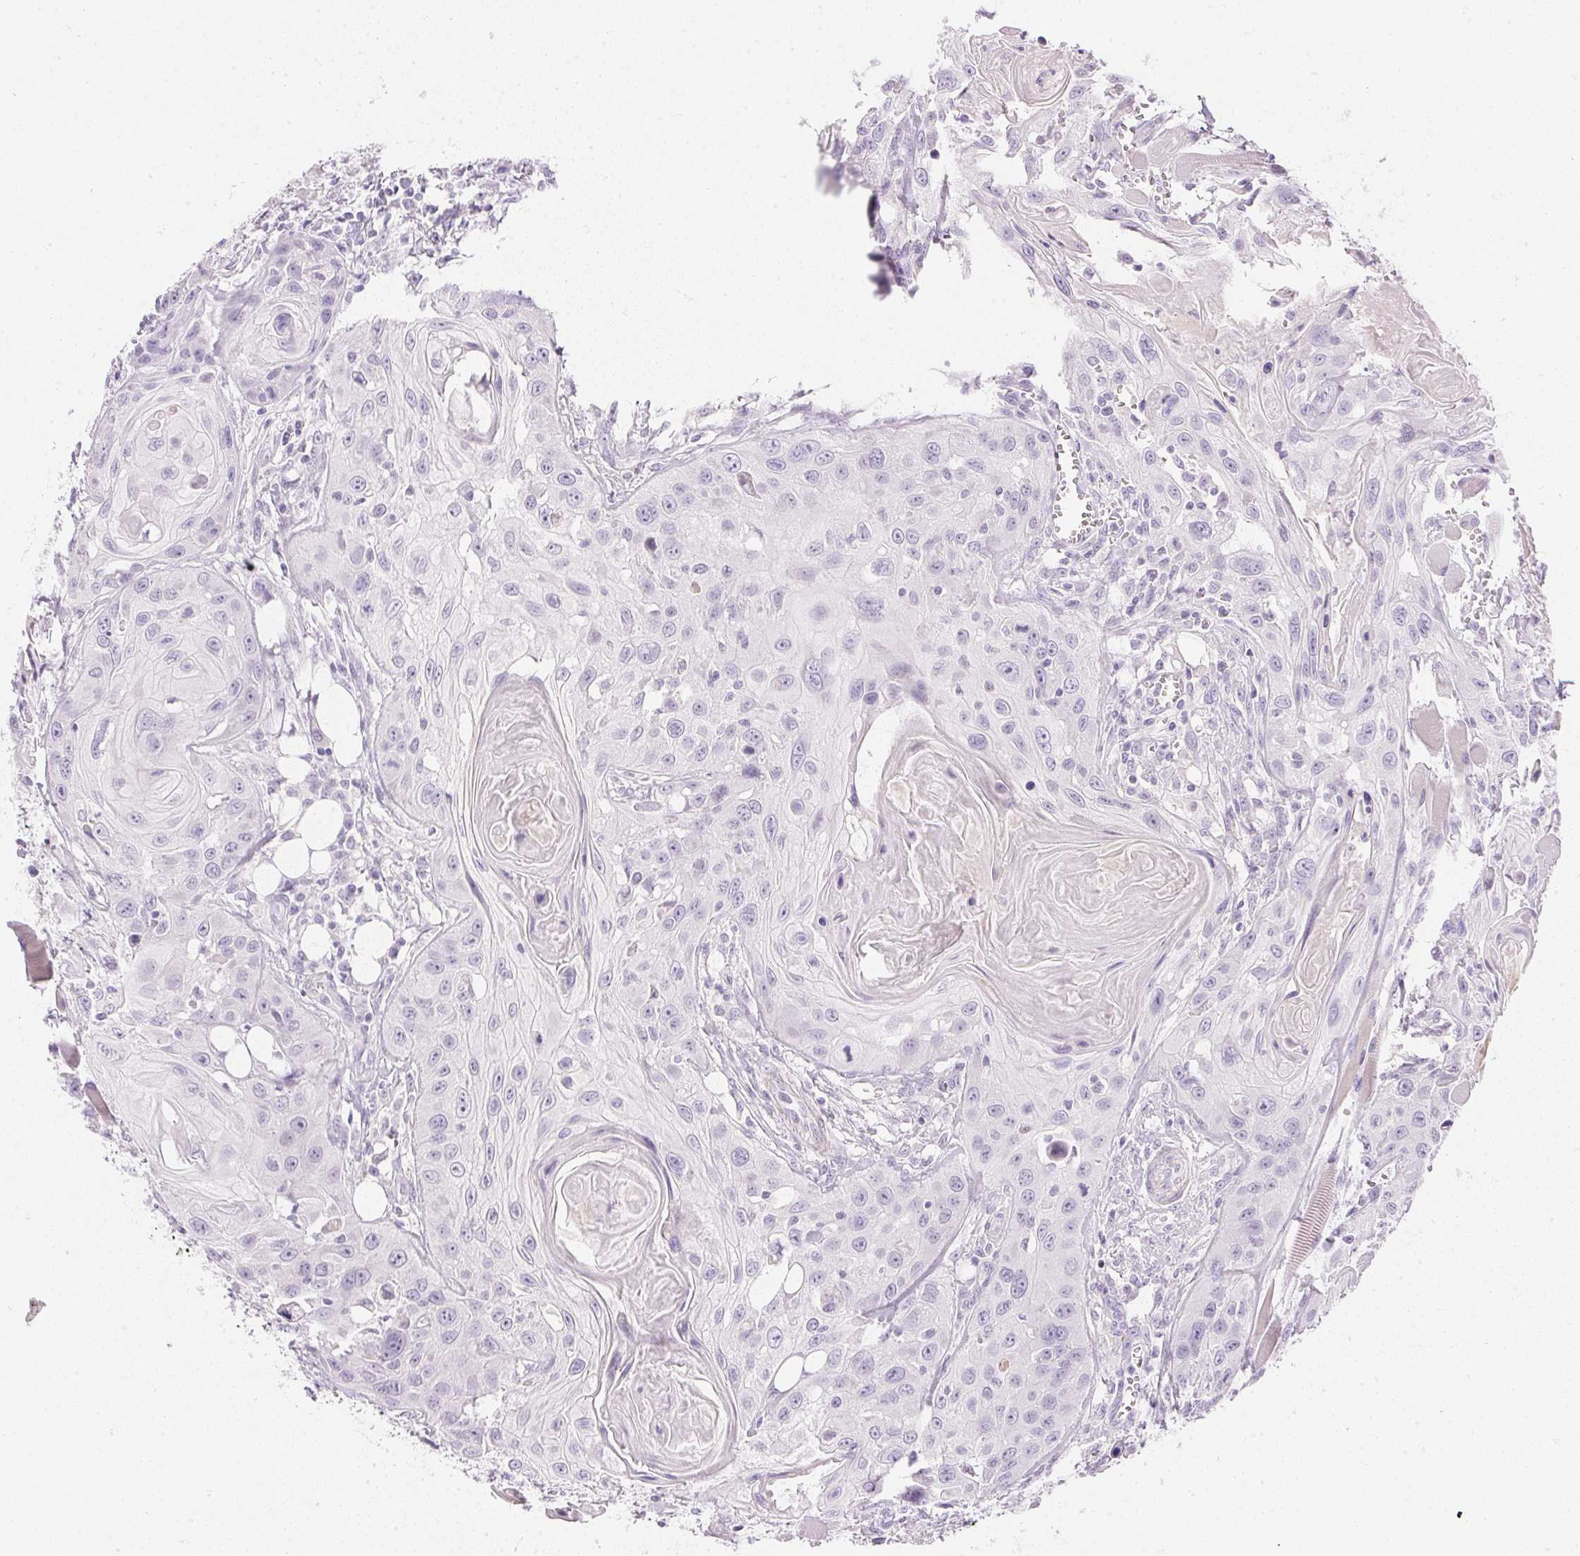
{"staining": {"intensity": "negative", "quantity": "none", "location": "none"}, "tissue": "head and neck cancer", "cell_type": "Tumor cells", "image_type": "cancer", "snomed": [{"axis": "morphology", "description": "Squamous cell carcinoma, NOS"}, {"axis": "topography", "description": "Oral tissue"}, {"axis": "topography", "description": "Head-Neck"}], "caption": "Tumor cells show no significant positivity in squamous cell carcinoma (head and neck).", "gene": "CTRL", "patient": {"sex": "male", "age": 58}}